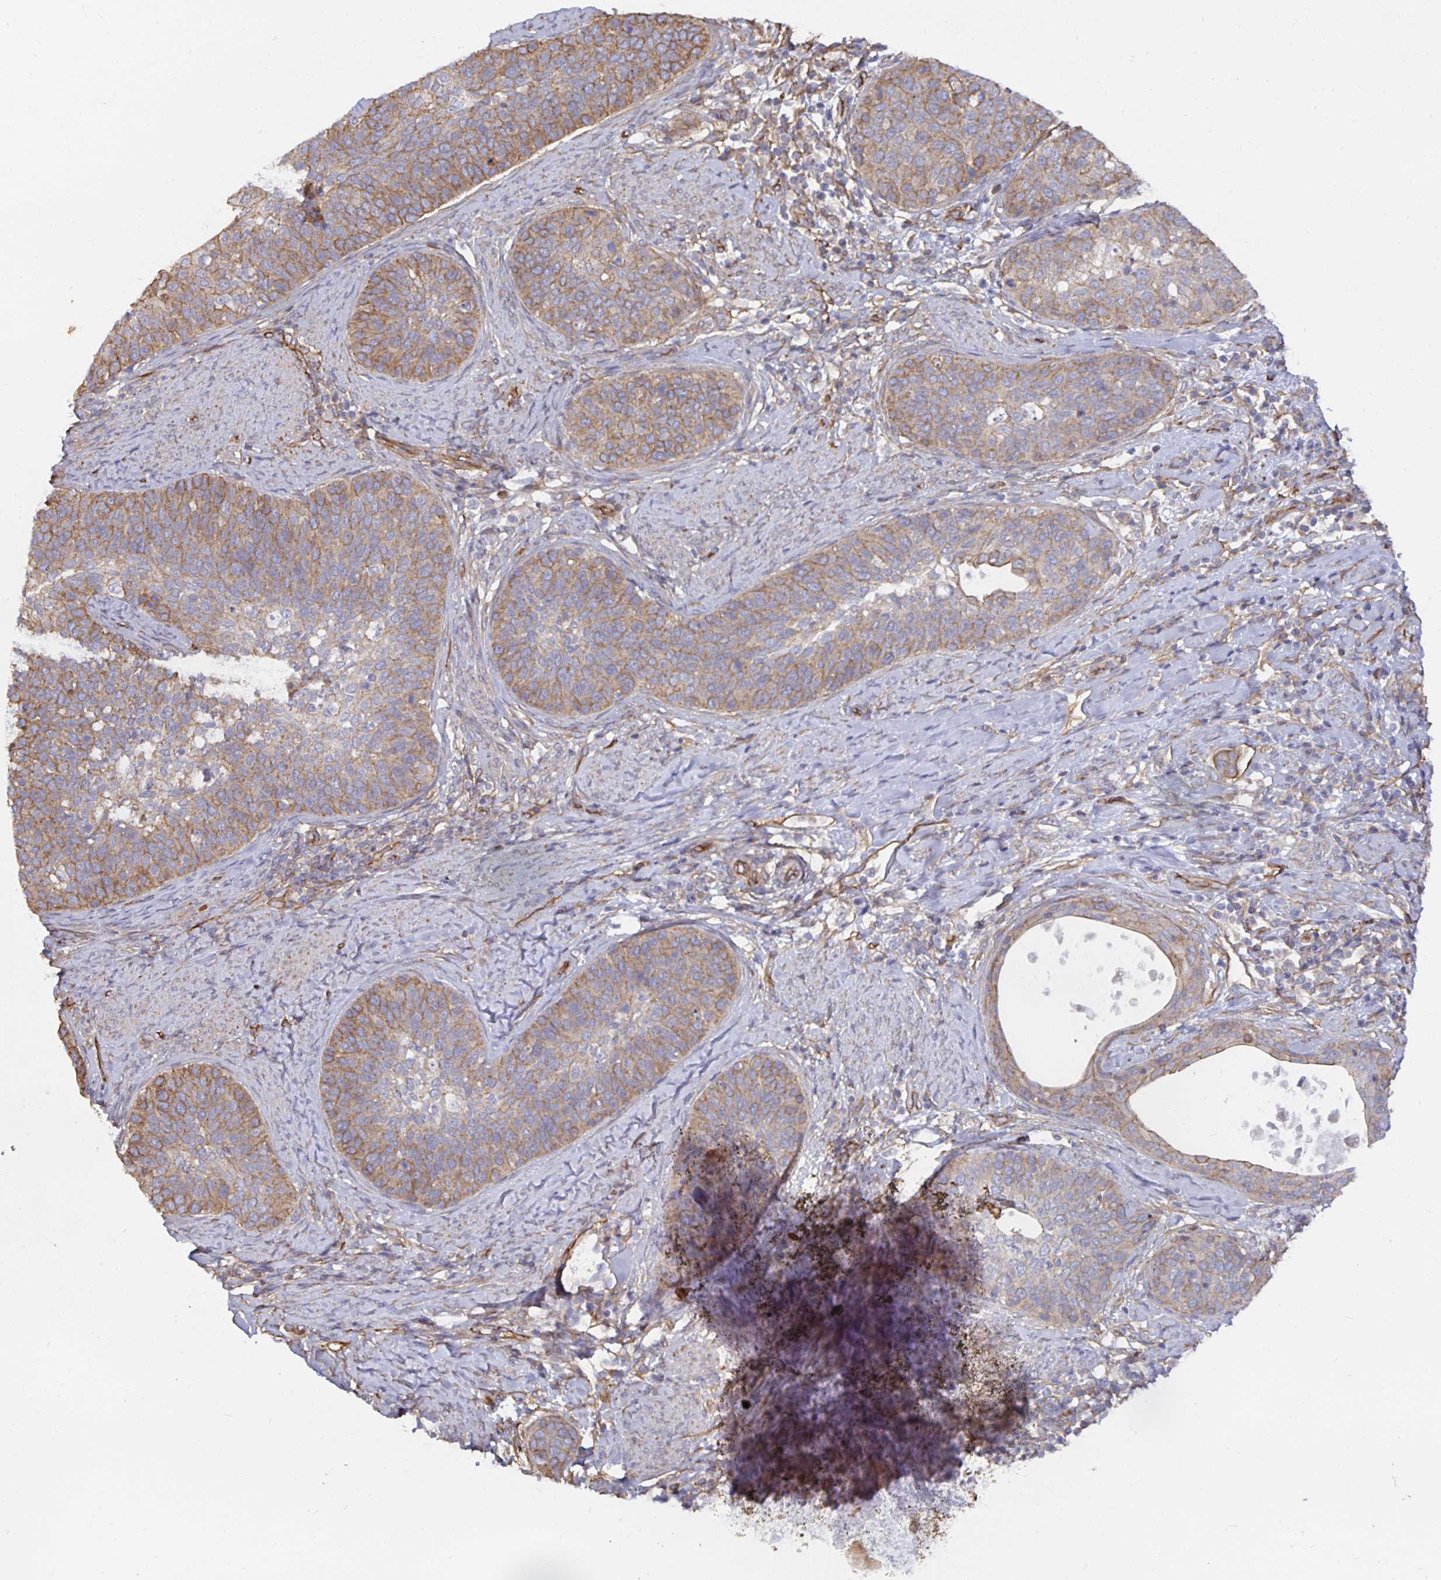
{"staining": {"intensity": "moderate", "quantity": "25%-75%", "location": "cytoplasmic/membranous"}, "tissue": "cervical cancer", "cell_type": "Tumor cells", "image_type": "cancer", "snomed": [{"axis": "morphology", "description": "Squamous cell carcinoma, NOS"}, {"axis": "topography", "description": "Cervix"}], "caption": "IHC micrograph of squamous cell carcinoma (cervical) stained for a protein (brown), which exhibits medium levels of moderate cytoplasmic/membranous expression in approximately 25%-75% of tumor cells.", "gene": "ARHGEF39", "patient": {"sex": "female", "age": 69}}